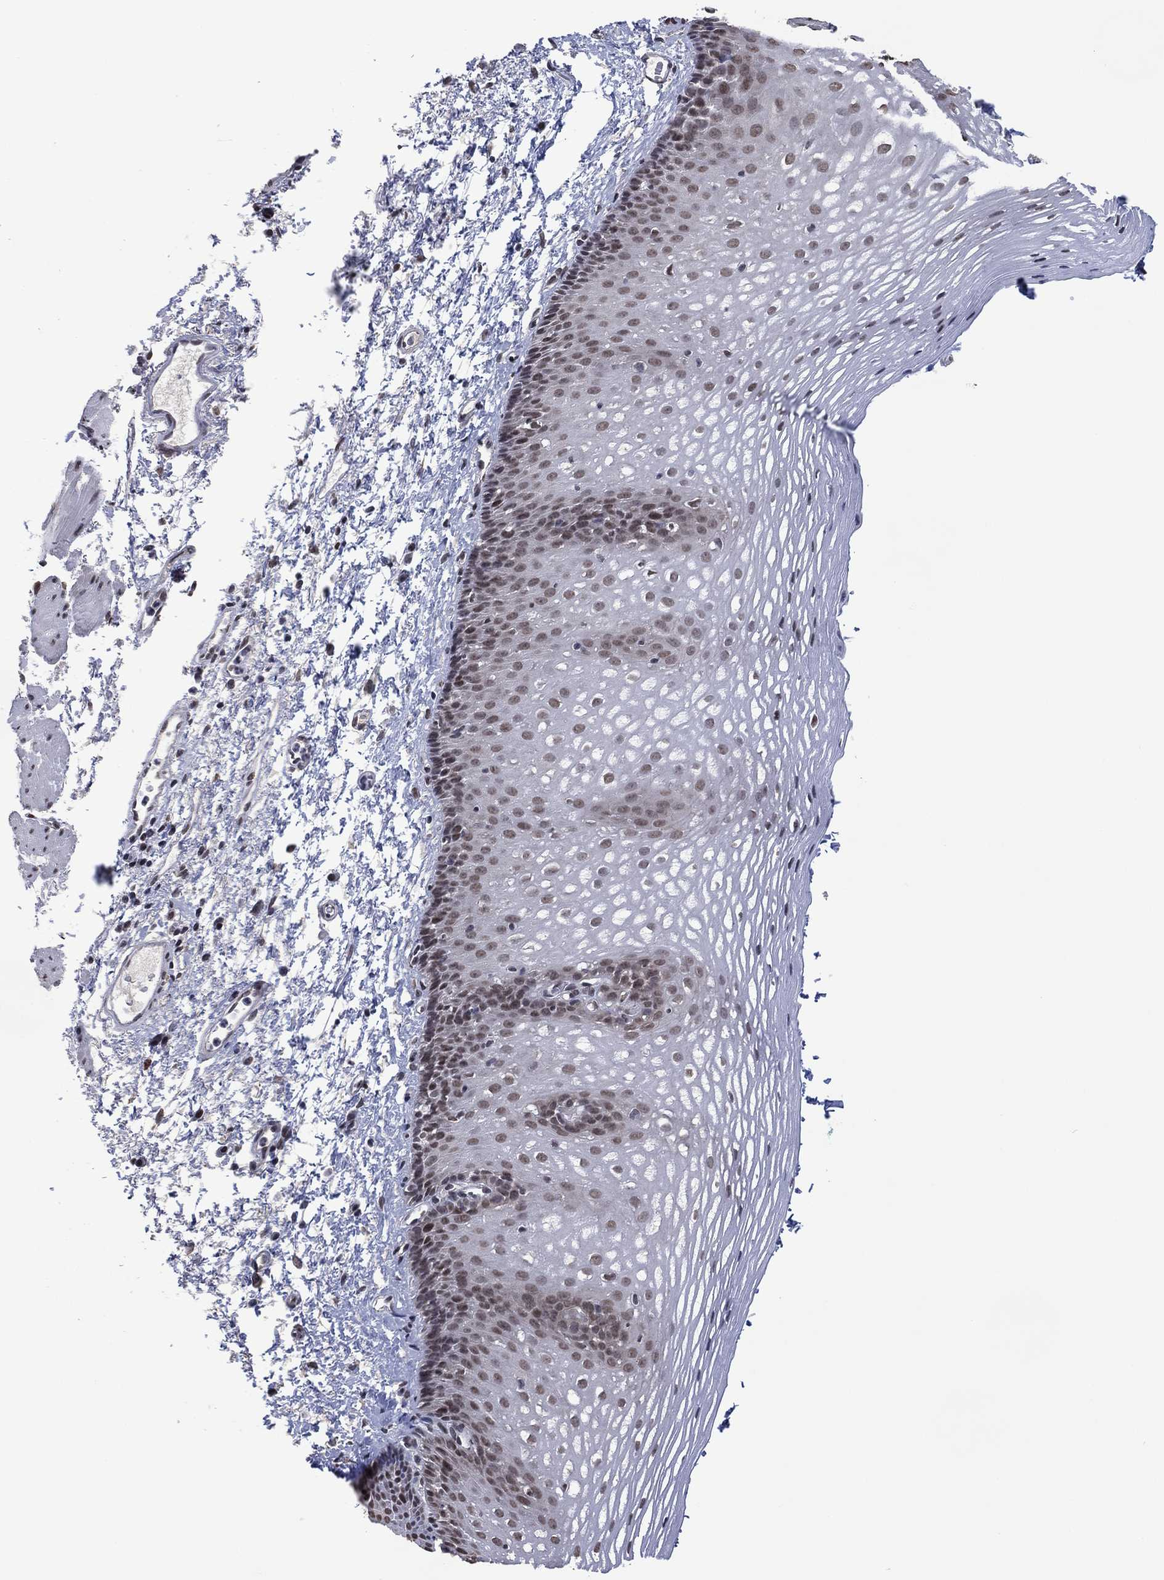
{"staining": {"intensity": "strong", "quantity": "<25%", "location": "nuclear"}, "tissue": "esophagus", "cell_type": "Squamous epithelial cells", "image_type": "normal", "snomed": [{"axis": "morphology", "description": "Normal tissue, NOS"}, {"axis": "topography", "description": "Esophagus"}], "caption": "About <25% of squamous epithelial cells in benign esophagus show strong nuclear protein expression as visualized by brown immunohistochemical staining.", "gene": "EHMT1", "patient": {"sex": "male", "age": 76}}